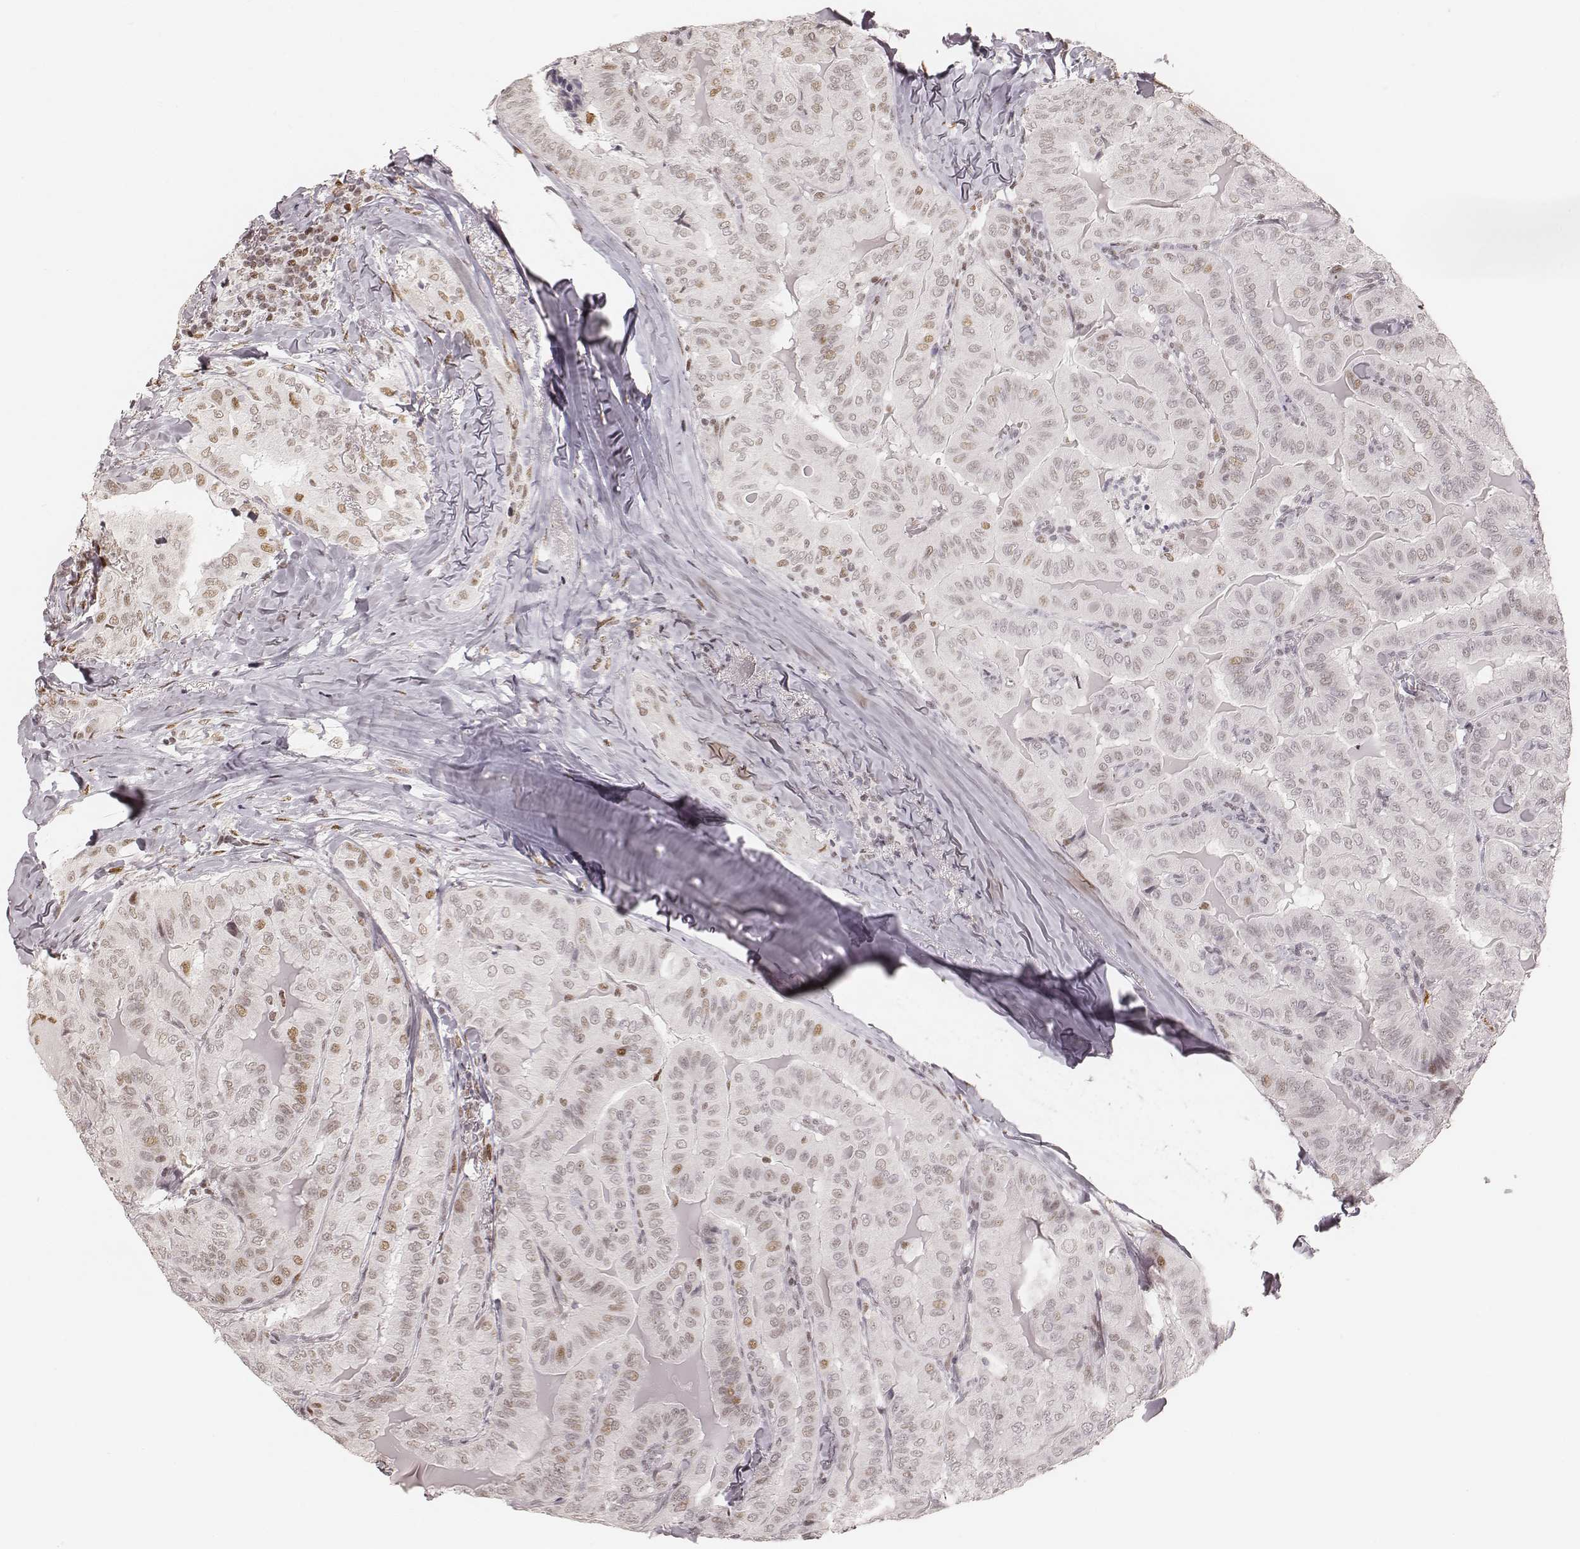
{"staining": {"intensity": "moderate", "quantity": "25%-75%", "location": "nuclear"}, "tissue": "thyroid cancer", "cell_type": "Tumor cells", "image_type": "cancer", "snomed": [{"axis": "morphology", "description": "Papillary adenocarcinoma, NOS"}, {"axis": "topography", "description": "Thyroid gland"}], "caption": "There is medium levels of moderate nuclear expression in tumor cells of papillary adenocarcinoma (thyroid), as demonstrated by immunohistochemical staining (brown color).", "gene": "HNRNPC", "patient": {"sex": "female", "age": 68}}